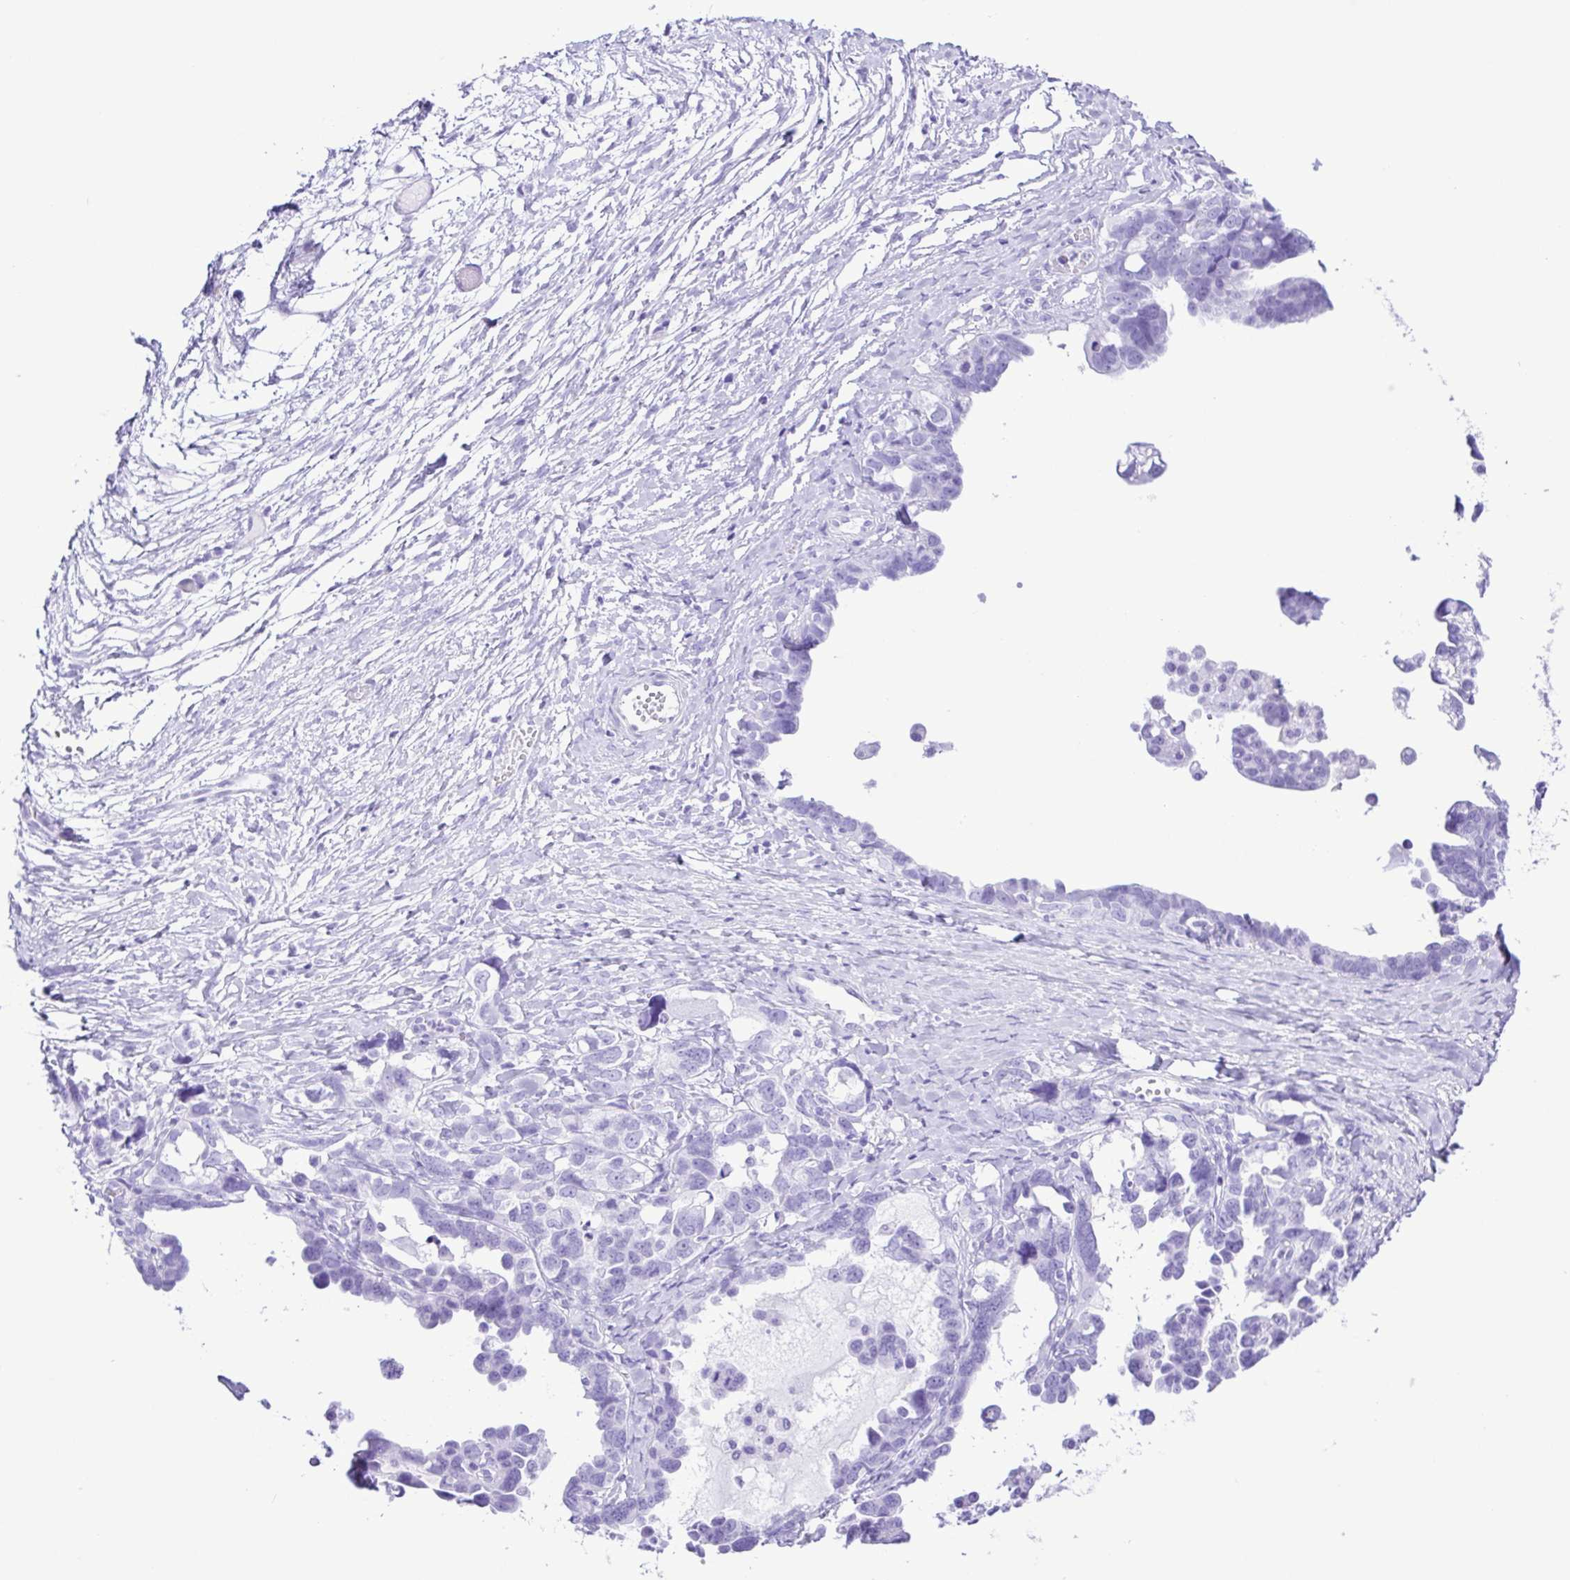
{"staining": {"intensity": "negative", "quantity": "none", "location": "none"}, "tissue": "ovarian cancer", "cell_type": "Tumor cells", "image_type": "cancer", "snomed": [{"axis": "morphology", "description": "Cystadenocarcinoma, serous, NOS"}, {"axis": "topography", "description": "Ovary"}], "caption": "IHC histopathology image of neoplastic tissue: human ovarian serous cystadenocarcinoma stained with DAB (3,3'-diaminobenzidine) shows no significant protein positivity in tumor cells. (Brightfield microscopy of DAB (3,3'-diaminobenzidine) immunohistochemistry (IHC) at high magnification).", "gene": "ERP27", "patient": {"sex": "female", "age": 69}}